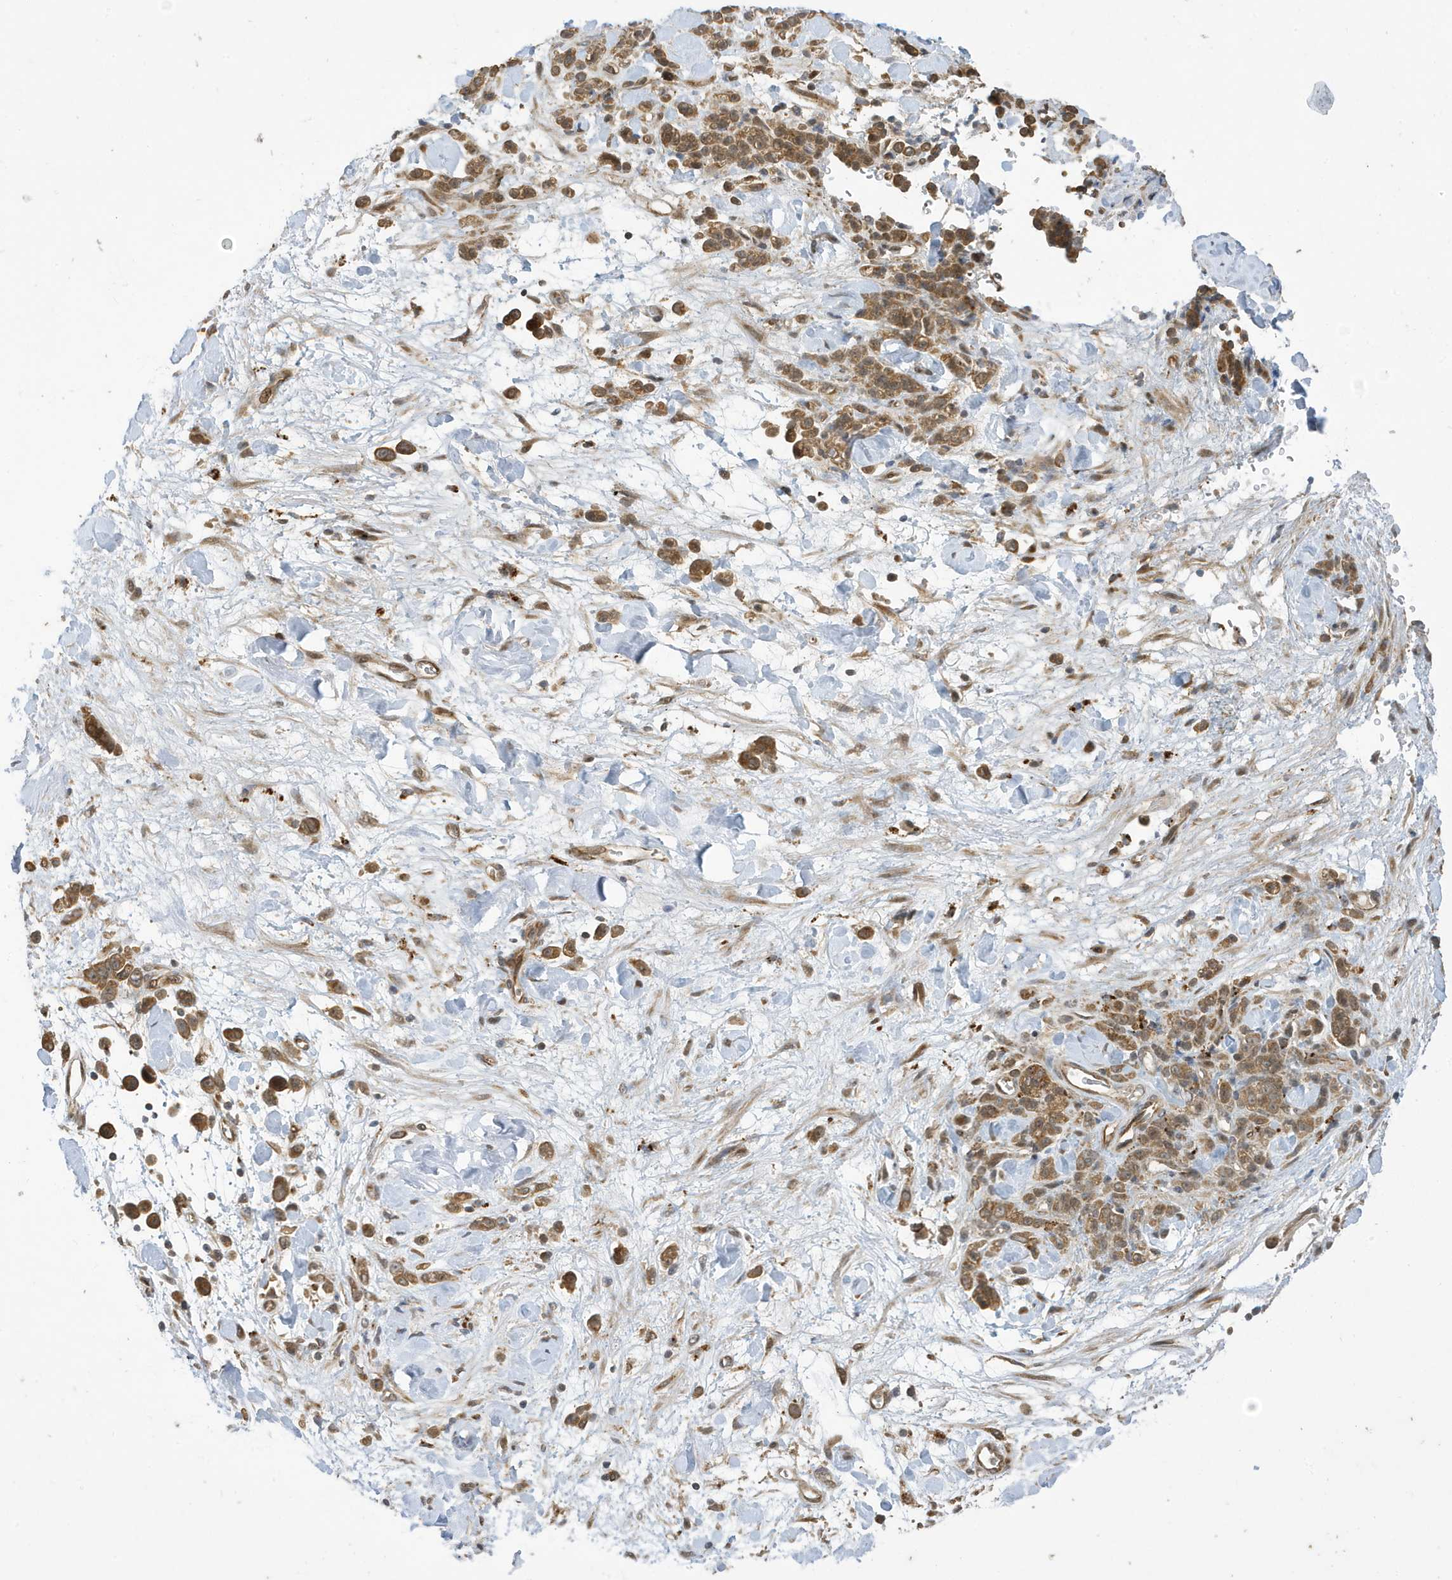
{"staining": {"intensity": "moderate", "quantity": ">75%", "location": "cytoplasmic/membranous"}, "tissue": "stomach cancer", "cell_type": "Tumor cells", "image_type": "cancer", "snomed": [{"axis": "morphology", "description": "Normal tissue, NOS"}, {"axis": "morphology", "description": "Adenocarcinoma, NOS"}, {"axis": "topography", "description": "Stomach"}], "caption": "The histopathology image displays staining of adenocarcinoma (stomach), revealing moderate cytoplasmic/membranous protein positivity (brown color) within tumor cells.", "gene": "NCOA7", "patient": {"sex": "male", "age": 82}}